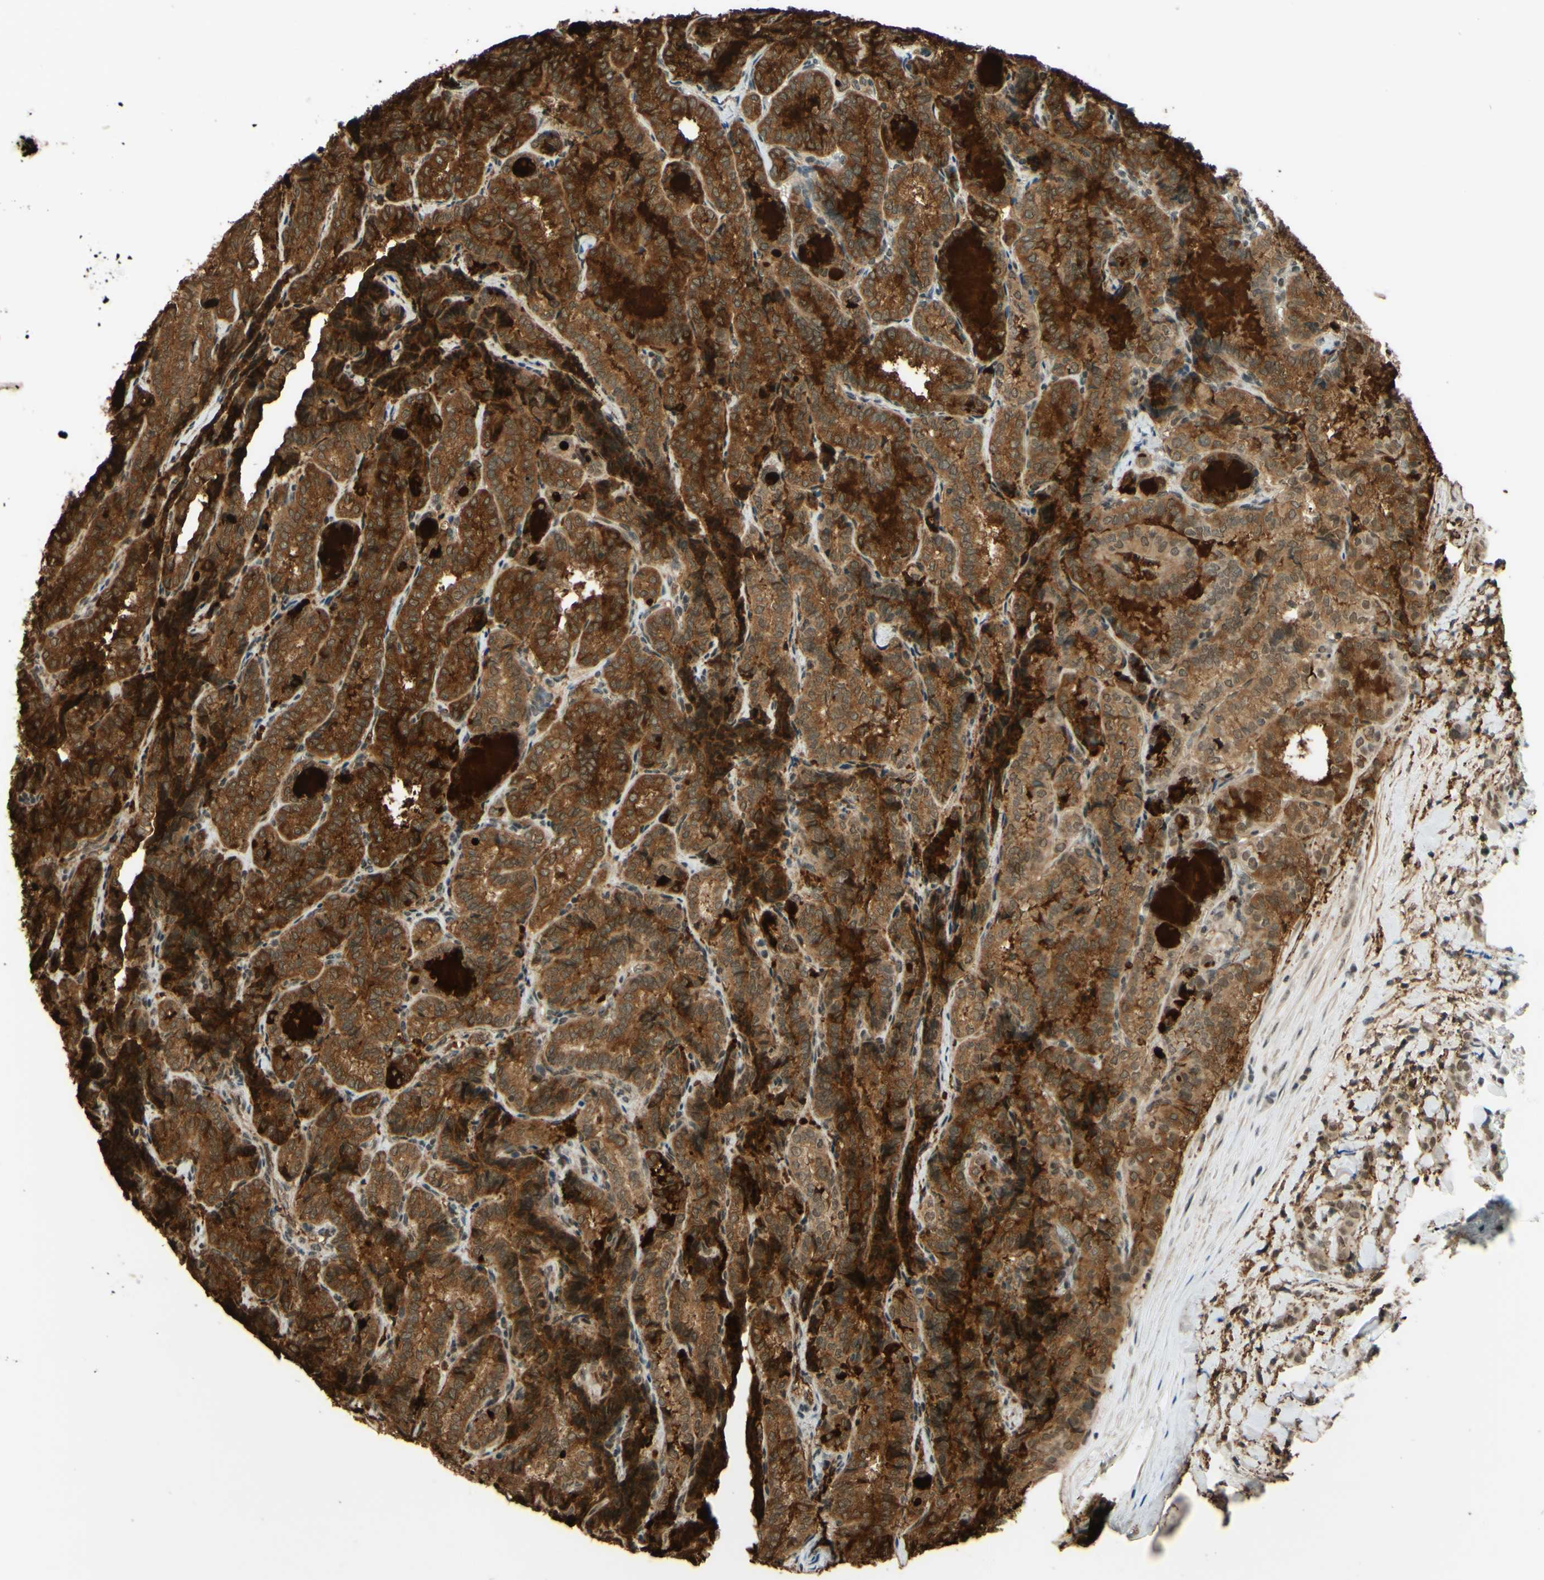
{"staining": {"intensity": "moderate", "quantity": ">75%", "location": "cytoplasmic/membranous"}, "tissue": "thyroid cancer", "cell_type": "Tumor cells", "image_type": "cancer", "snomed": [{"axis": "morphology", "description": "Normal tissue, NOS"}, {"axis": "morphology", "description": "Papillary adenocarcinoma, NOS"}, {"axis": "topography", "description": "Thyroid gland"}], "caption": "Thyroid papillary adenocarcinoma was stained to show a protein in brown. There is medium levels of moderate cytoplasmic/membranous staining in about >75% of tumor cells. The staining is performed using DAB (3,3'-diaminobenzidine) brown chromogen to label protein expression. The nuclei are counter-stained blue using hematoxylin.", "gene": "SMARCB1", "patient": {"sex": "female", "age": 30}}